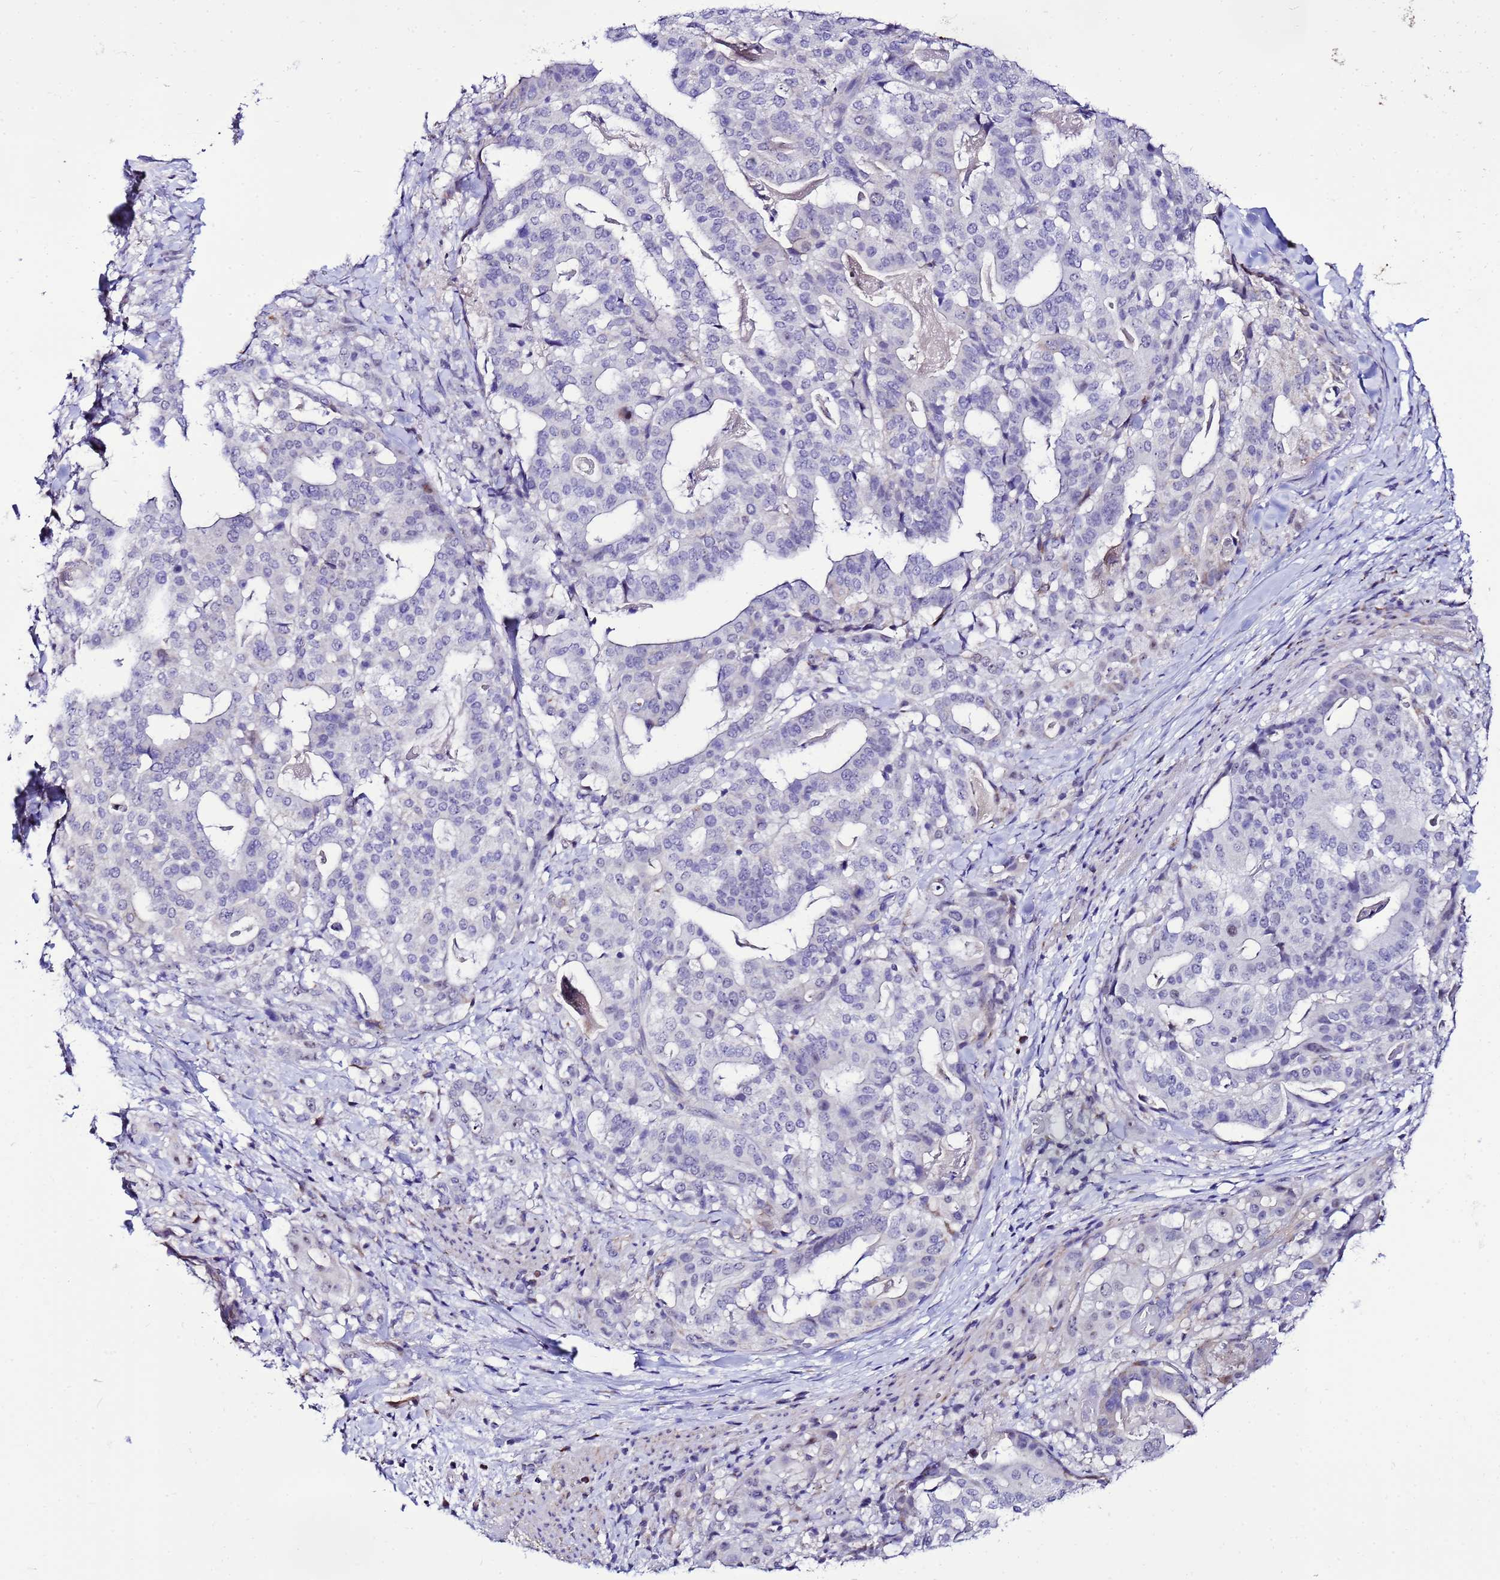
{"staining": {"intensity": "negative", "quantity": "none", "location": "none"}, "tissue": "stomach cancer", "cell_type": "Tumor cells", "image_type": "cancer", "snomed": [{"axis": "morphology", "description": "Adenocarcinoma, NOS"}, {"axis": "topography", "description": "Stomach"}], "caption": "A micrograph of human stomach adenocarcinoma is negative for staining in tumor cells. (DAB immunohistochemistry (IHC) visualized using brightfield microscopy, high magnification).", "gene": "DPH6", "patient": {"sex": "male", "age": 48}}